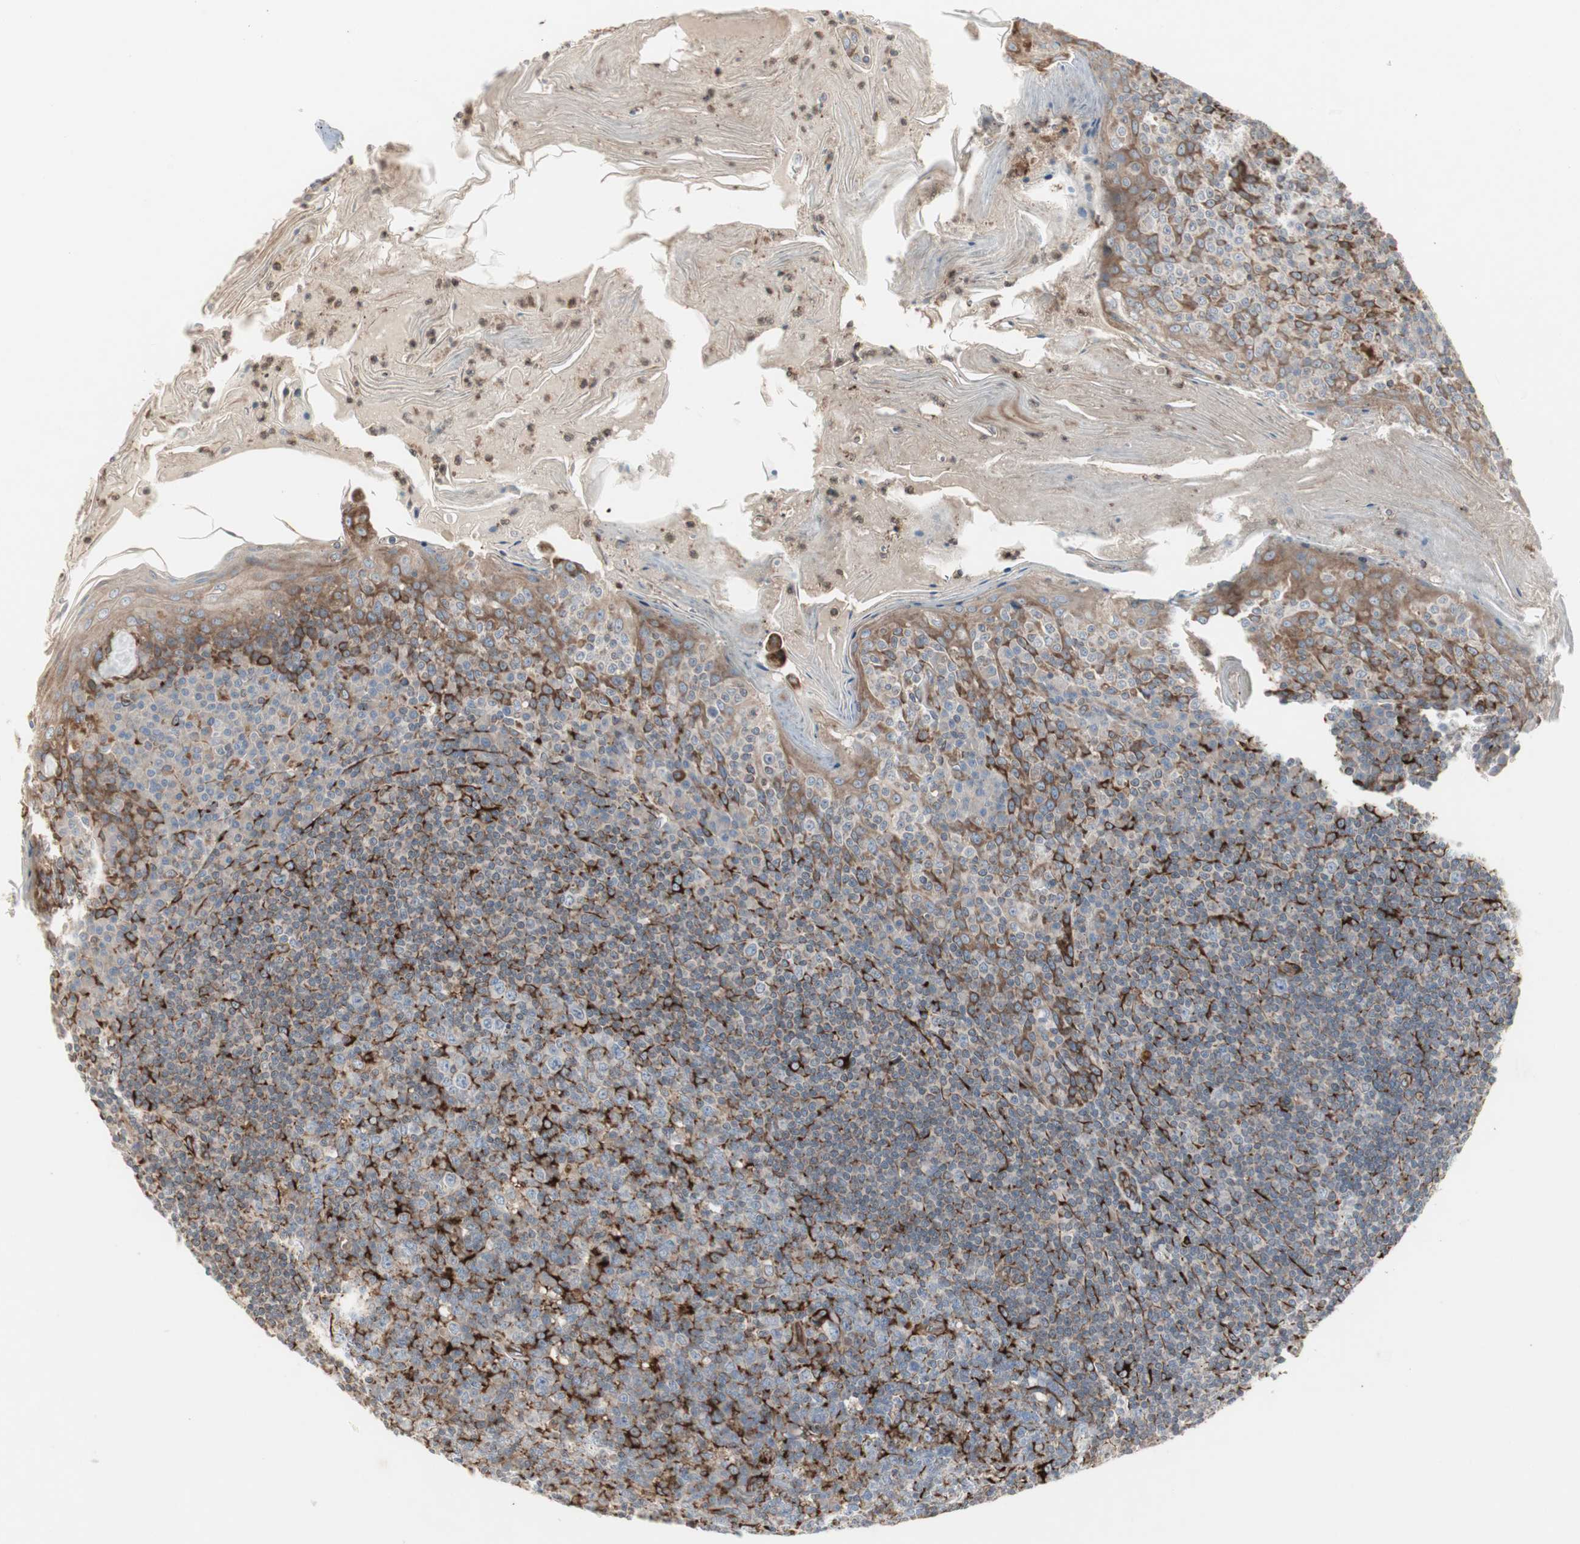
{"staining": {"intensity": "strong", "quantity": "<25%", "location": "cytoplasmic/membranous"}, "tissue": "tonsil", "cell_type": "Germinal center cells", "image_type": "normal", "snomed": [{"axis": "morphology", "description": "Normal tissue, NOS"}, {"axis": "topography", "description": "Tonsil"}], "caption": "An immunohistochemistry (IHC) photomicrograph of benign tissue is shown. Protein staining in brown labels strong cytoplasmic/membranous positivity in tonsil within germinal center cells.", "gene": "H6PD", "patient": {"sex": "male", "age": 31}}